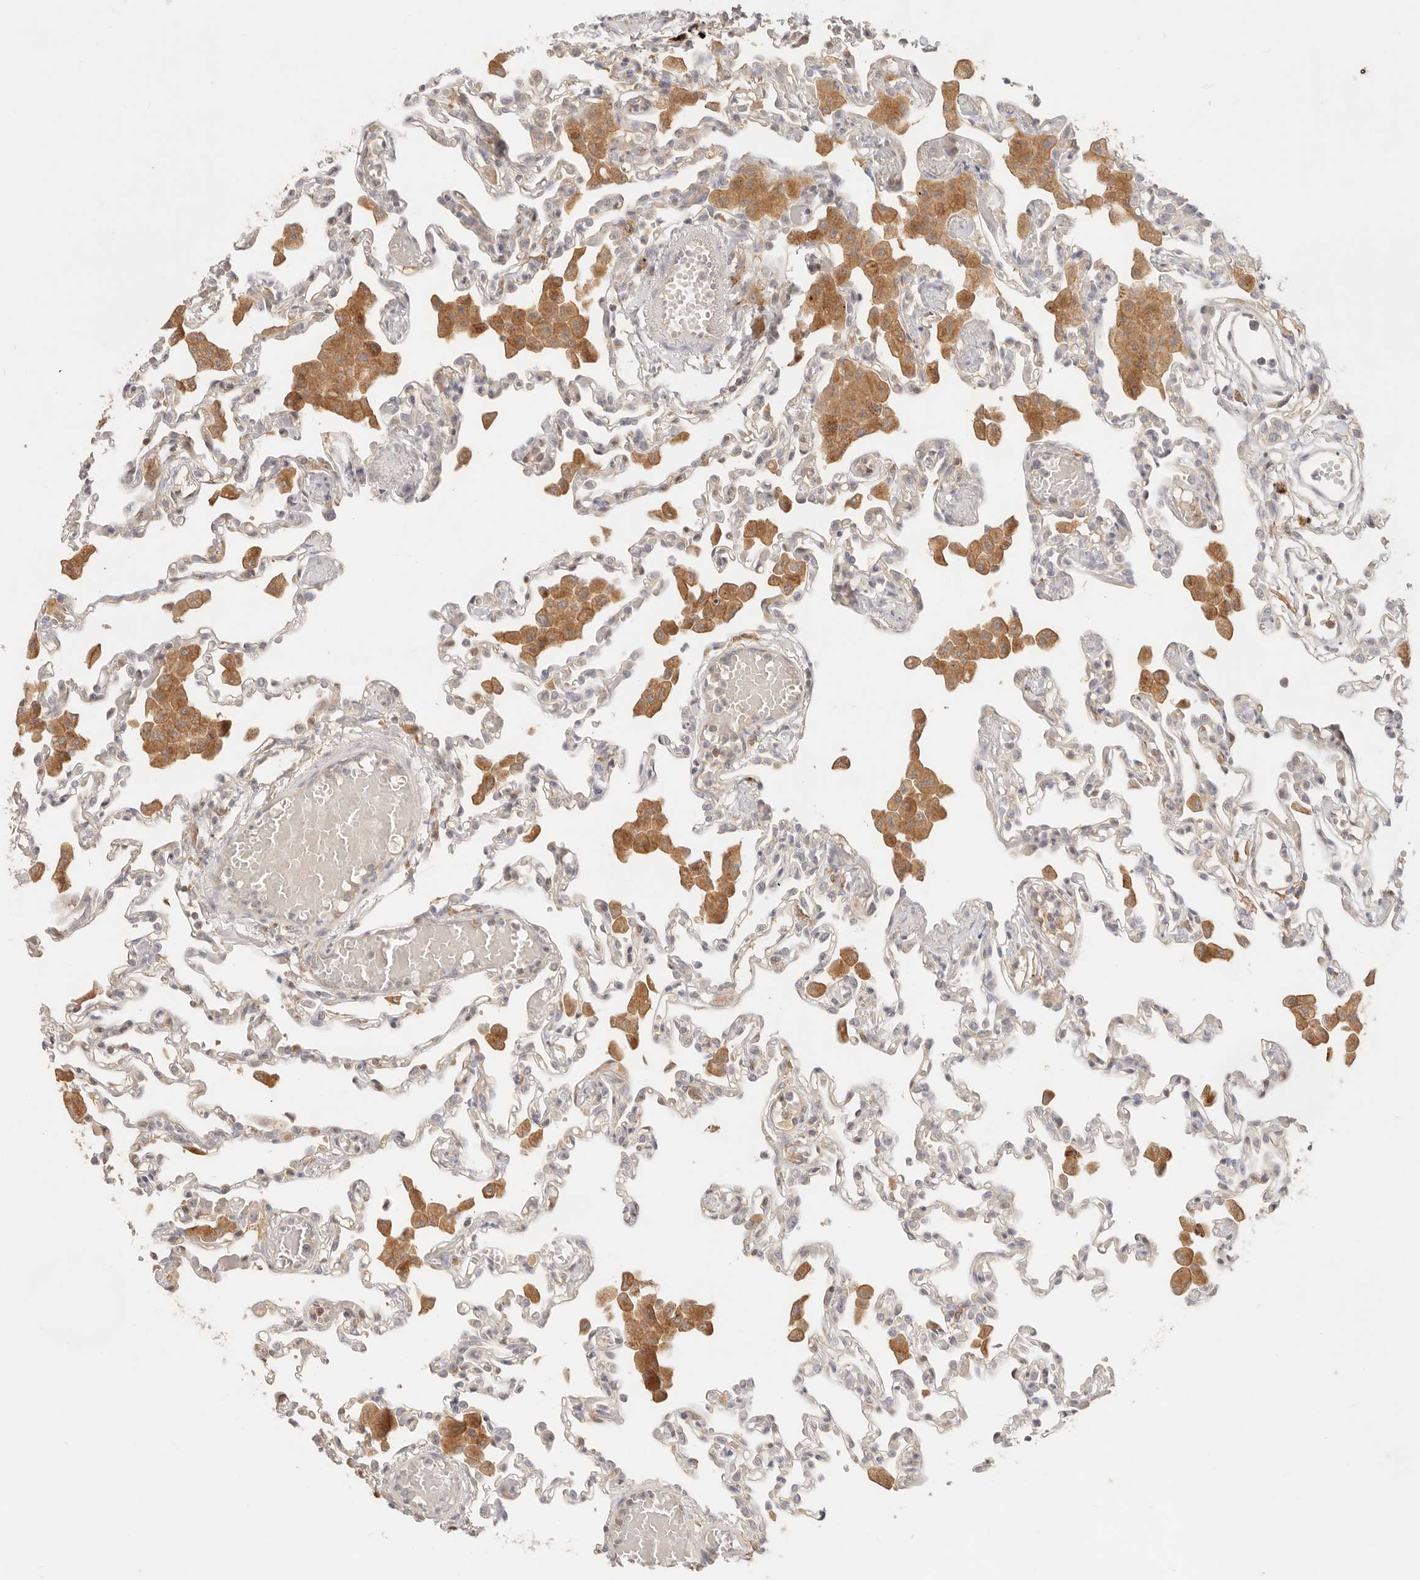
{"staining": {"intensity": "weak", "quantity": "<25%", "location": "cytoplasmic/membranous"}, "tissue": "lung", "cell_type": "Alveolar cells", "image_type": "normal", "snomed": [{"axis": "morphology", "description": "Normal tissue, NOS"}, {"axis": "topography", "description": "Bronchus"}, {"axis": "topography", "description": "Lung"}], "caption": "Histopathology image shows no protein expression in alveolar cells of normal lung. (Brightfield microscopy of DAB IHC at high magnification).", "gene": "NECAP2", "patient": {"sex": "female", "age": 49}}